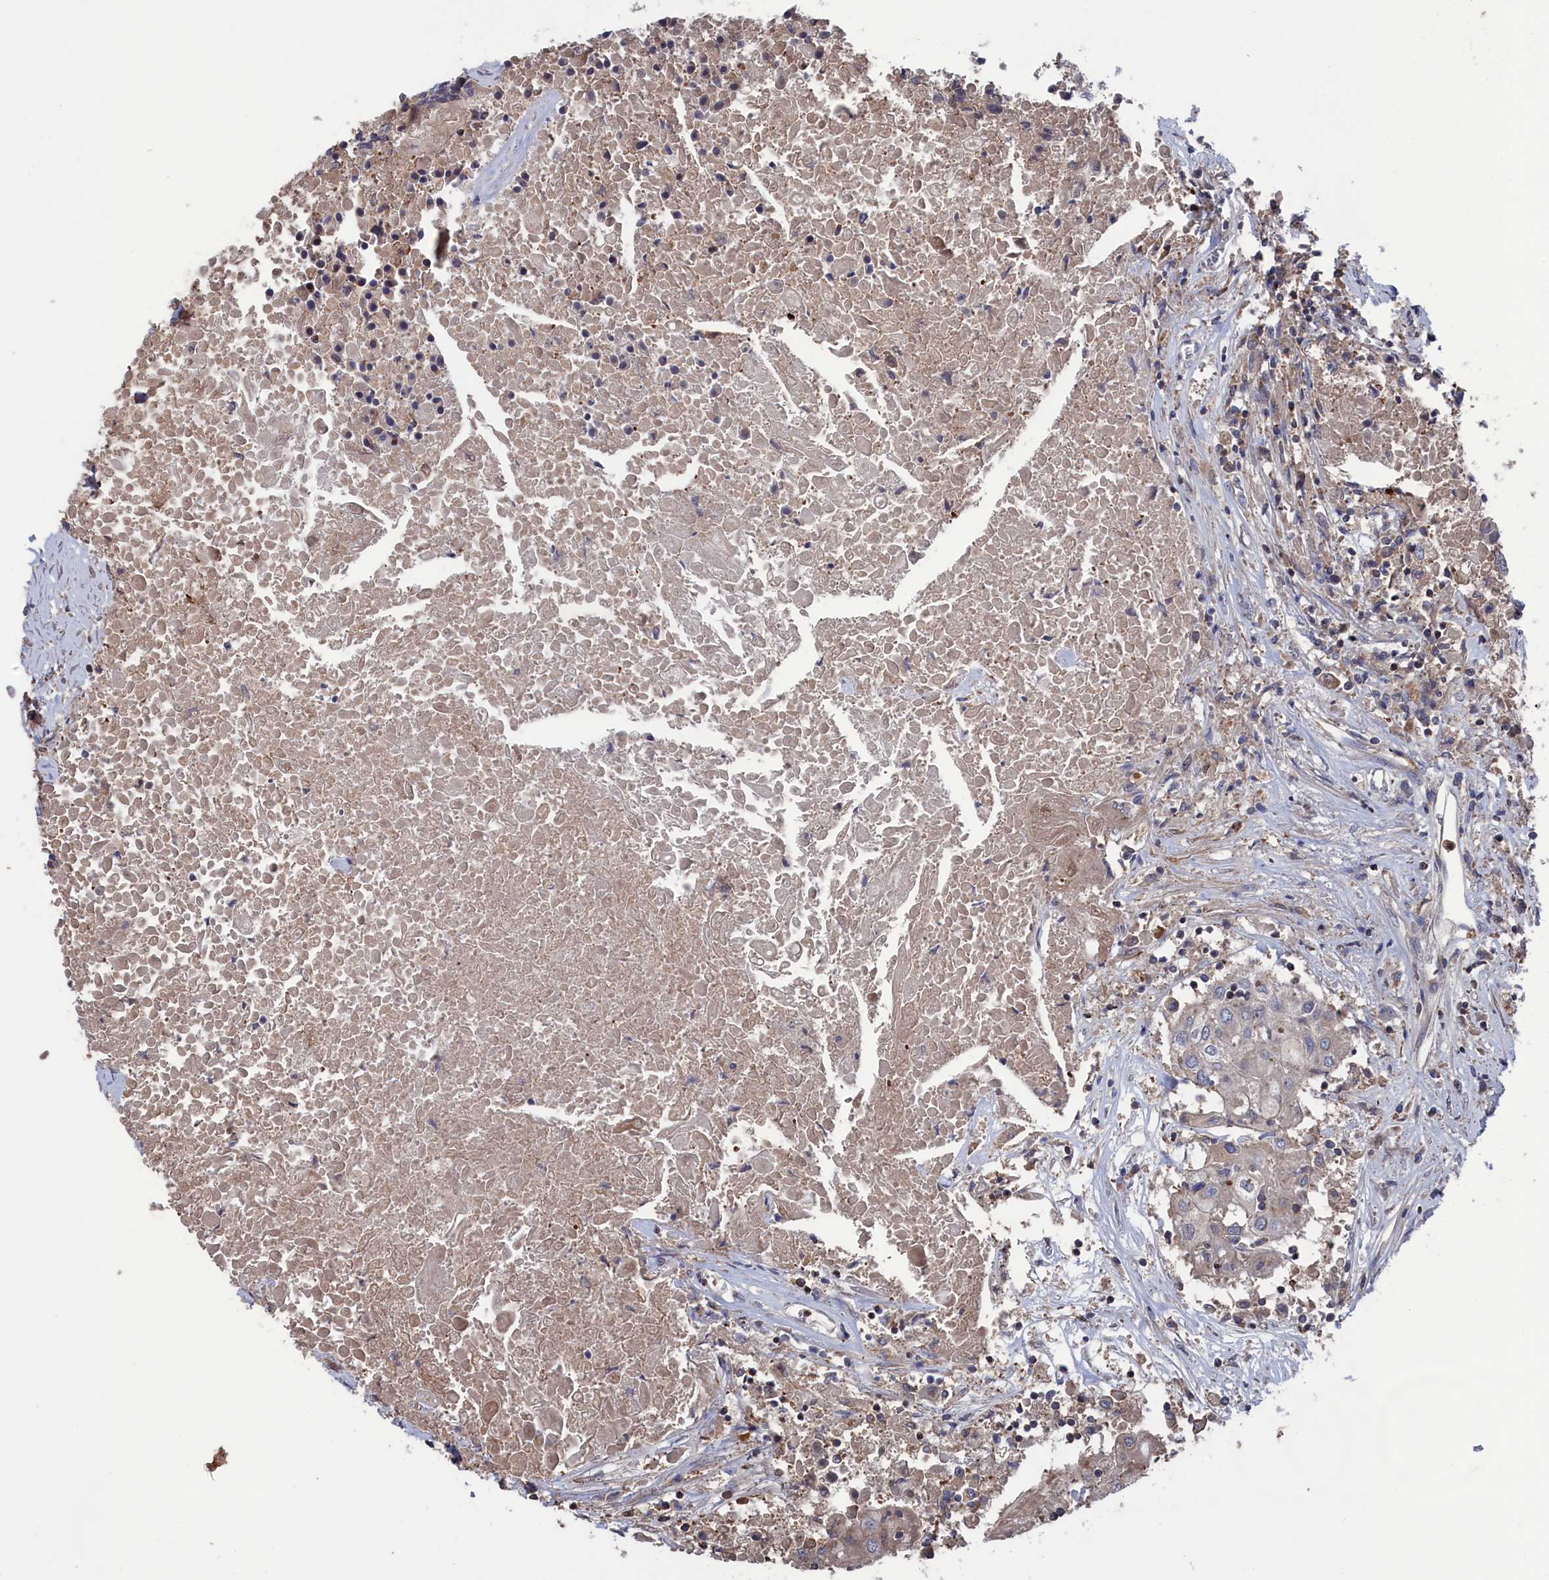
{"staining": {"intensity": "weak", "quantity": "<25%", "location": "cytoplasmic/membranous"}, "tissue": "urothelial cancer", "cell_type": "Tumor cells", "image_type": "cancer", "snomed": [{"axis": "morphology", "description": "Urothelial carcinoma, High grade"}, {"axis": "topography", "description": "Urinary bladder"}], "caption": "High power microscopy photomicrograph of an immunohistochemistry image of high-grade urothelial carcinoma, revealing no significant staining in tumor cells.", "gene": "PLA2G15", "patient": {"sex": "female", "age": 85}}